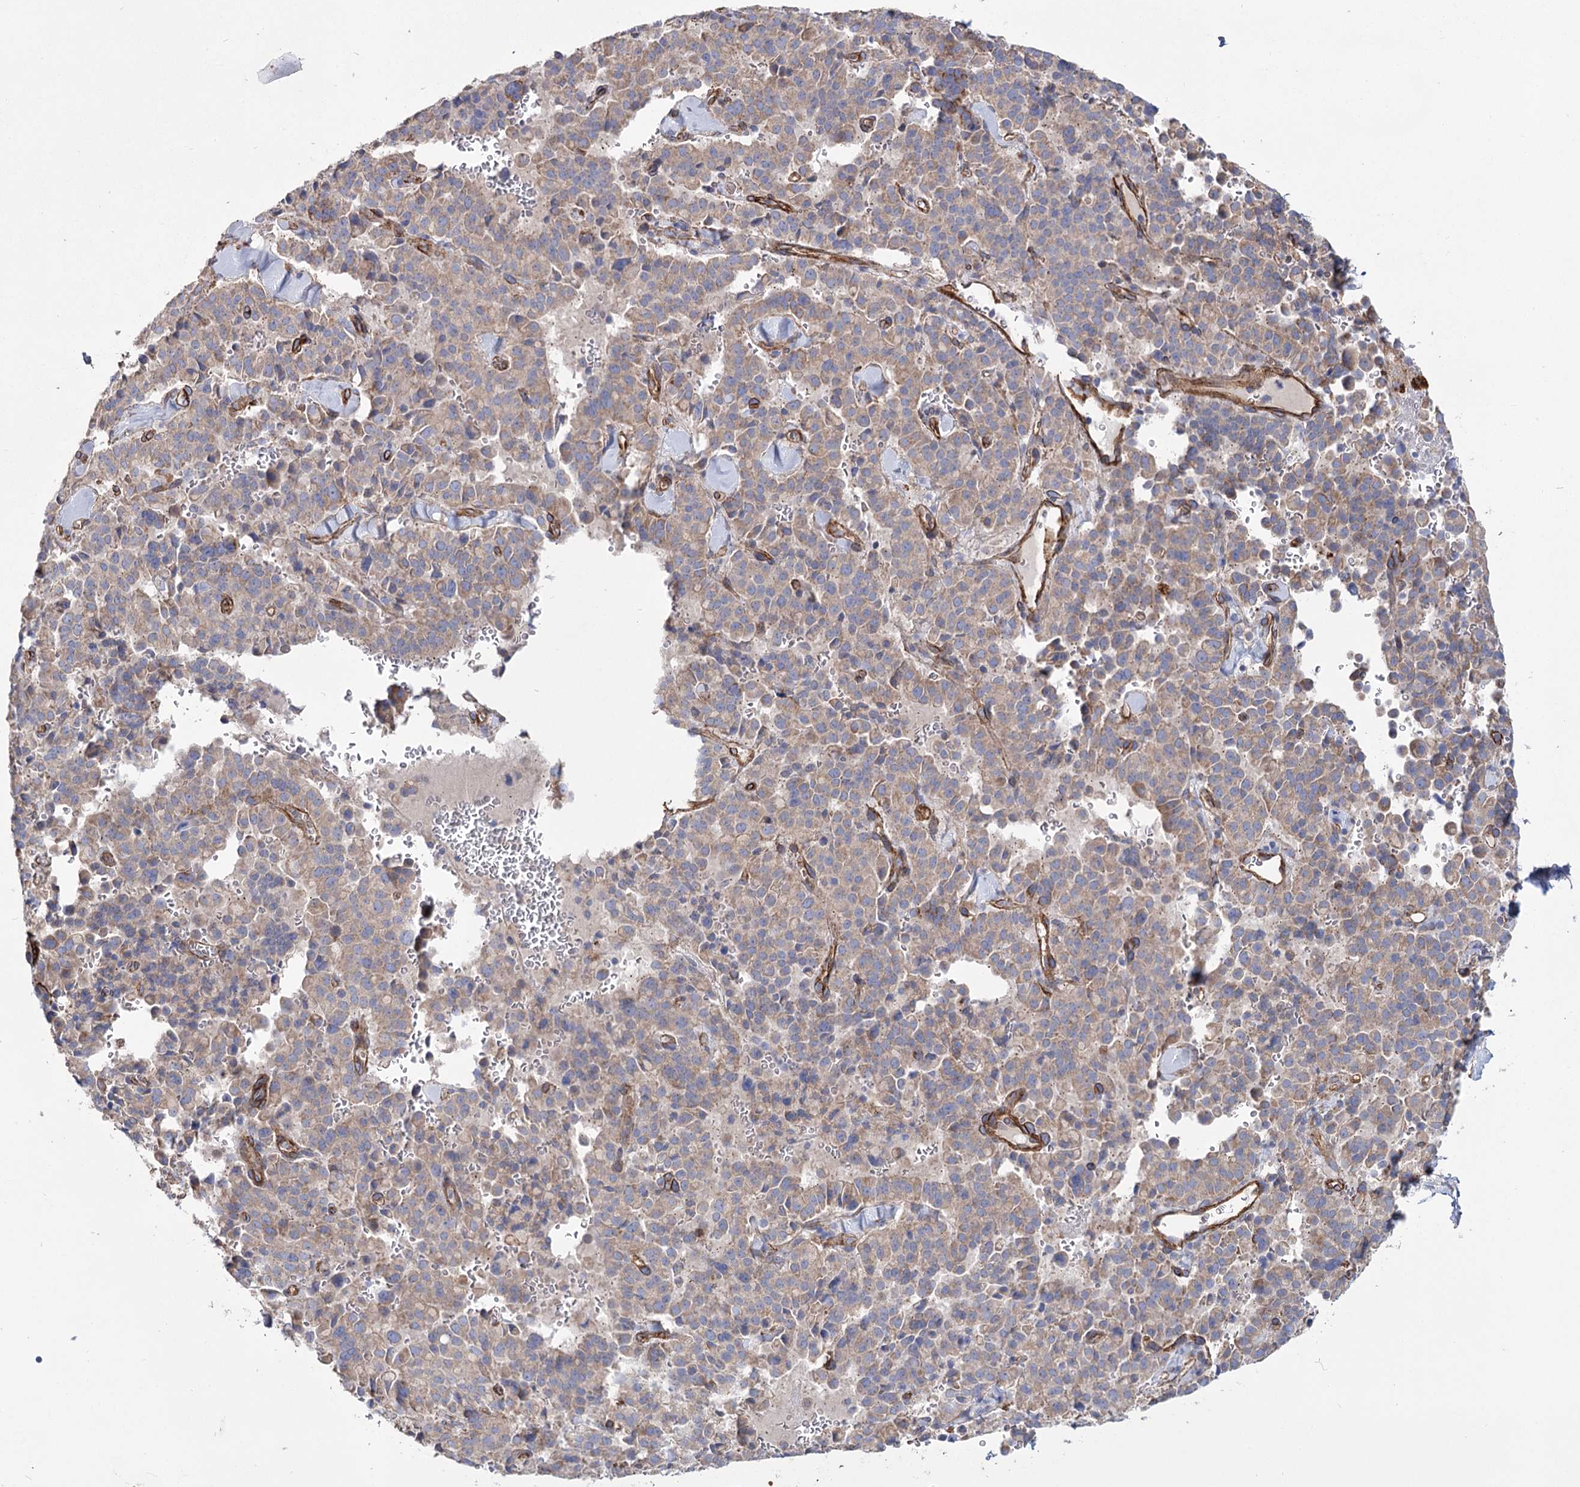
{"staining": {"intensity": "weak", "quantity": "25%-75%", "location": "cytoplasmic/membranous"}, "tissue": "pancreatic cancer", "cell_type": "Tumor cells", "image_type": "cancer", "snomed": [{"axis": "morphology", "description": "Adenocarcinoma, NOS"}, {"axis": "topography", "description": "Pancreas"}], "caption": "High-power microscopy captured an immunohistochemistry (IHC) histopathology image of adenocarcinoma (pancreatic), revealing weak cytoplasmic/membranous positivity in about 25%-75% of tumor cells.", "gene": "TMEM164", "patient": {"sex": "male", "age": 65}}